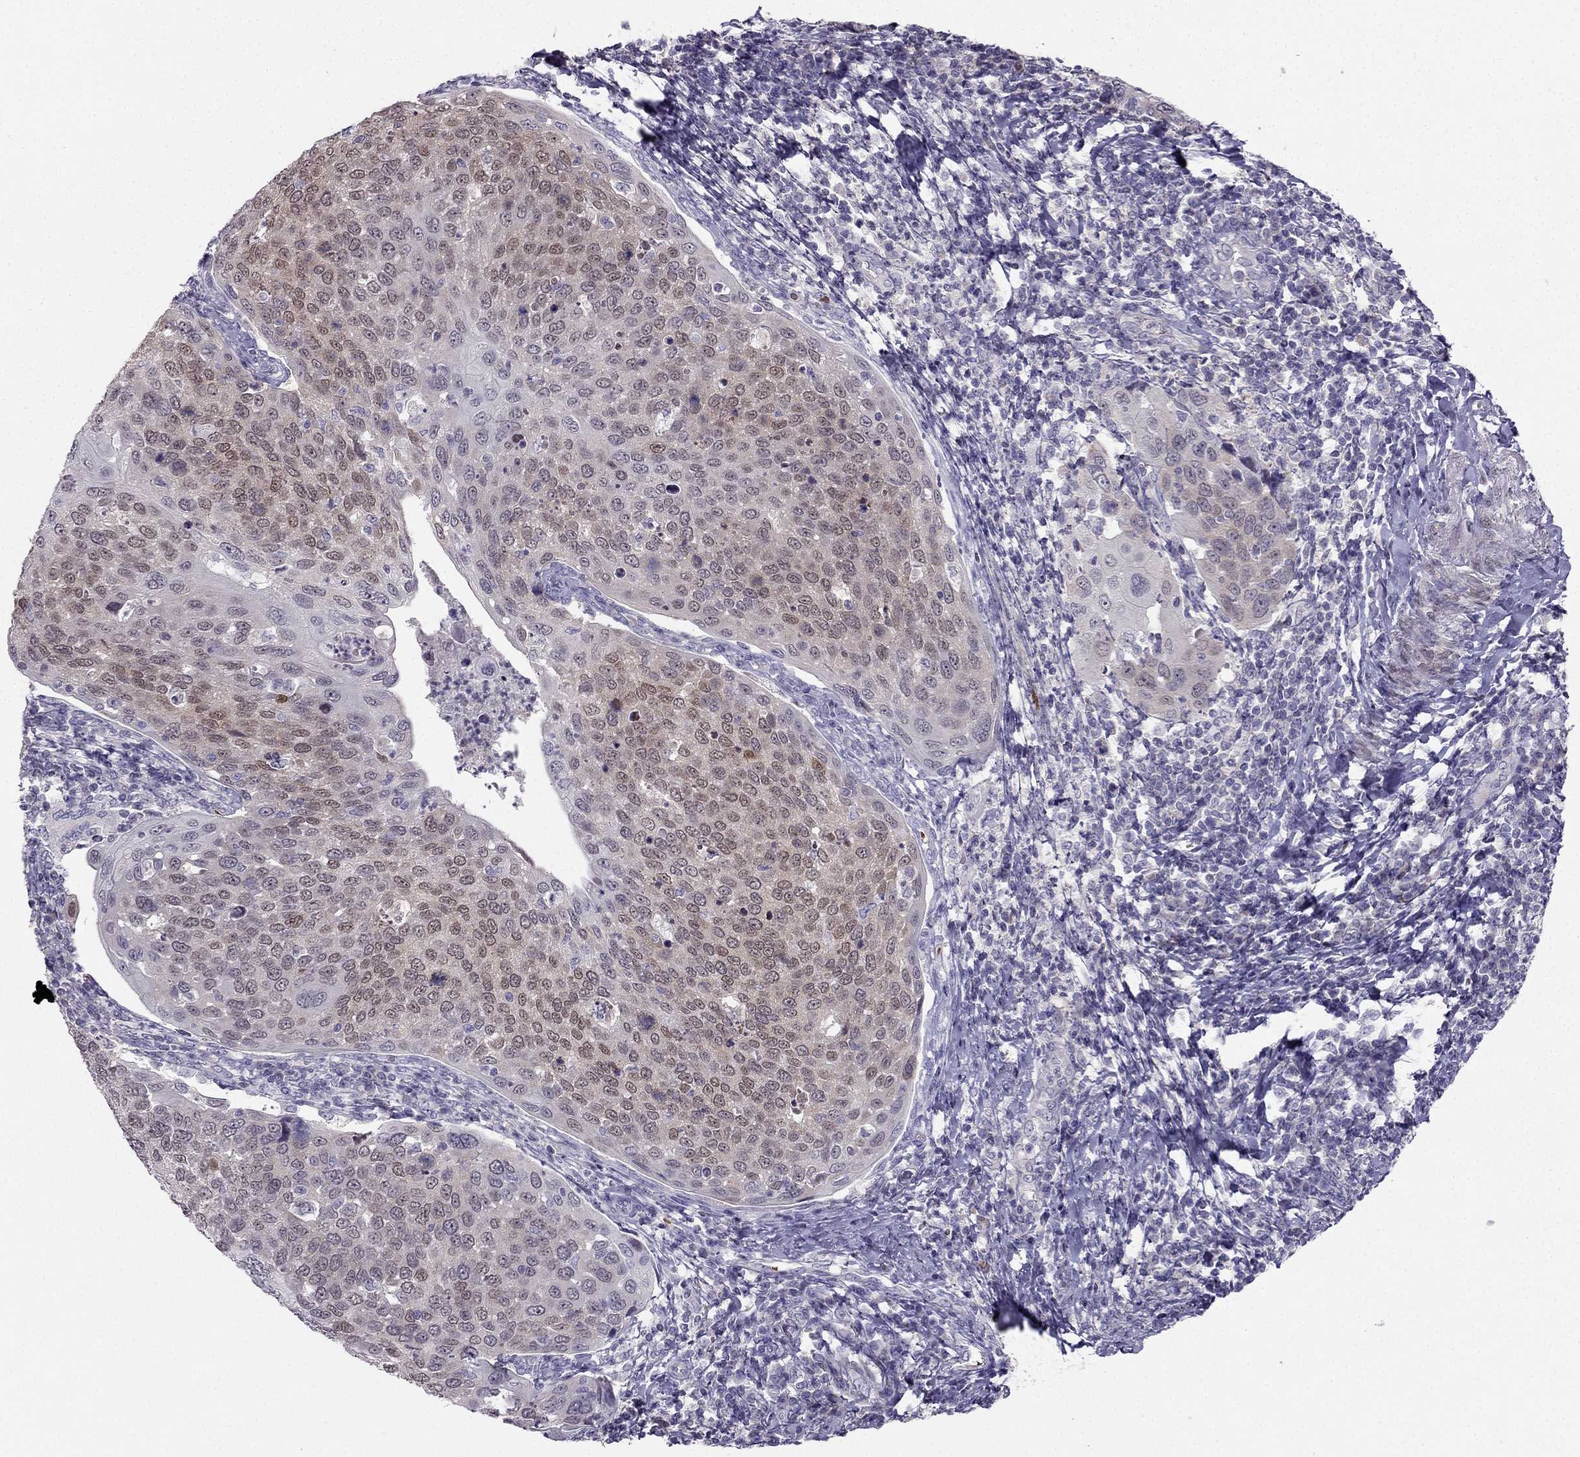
{"staining": {"intensity": "weak", "quantity": "<25%", "location": "nuclear"}, "tissue": "cervical cancer", "cell_type": "Tumor cells", "image_type": "cancer", "snomed": [{"axis": "morphology", "description": "Squamous cell carcinoma, NOS"}, {"axis": "topography", "description": "Cervix"}], "caption": "The image exhibits no significant staining in tumor cells of cervical squamous cell carcinoma.", "gene": "RSPH14", "patient": {"sex": "female", "age": 54}}